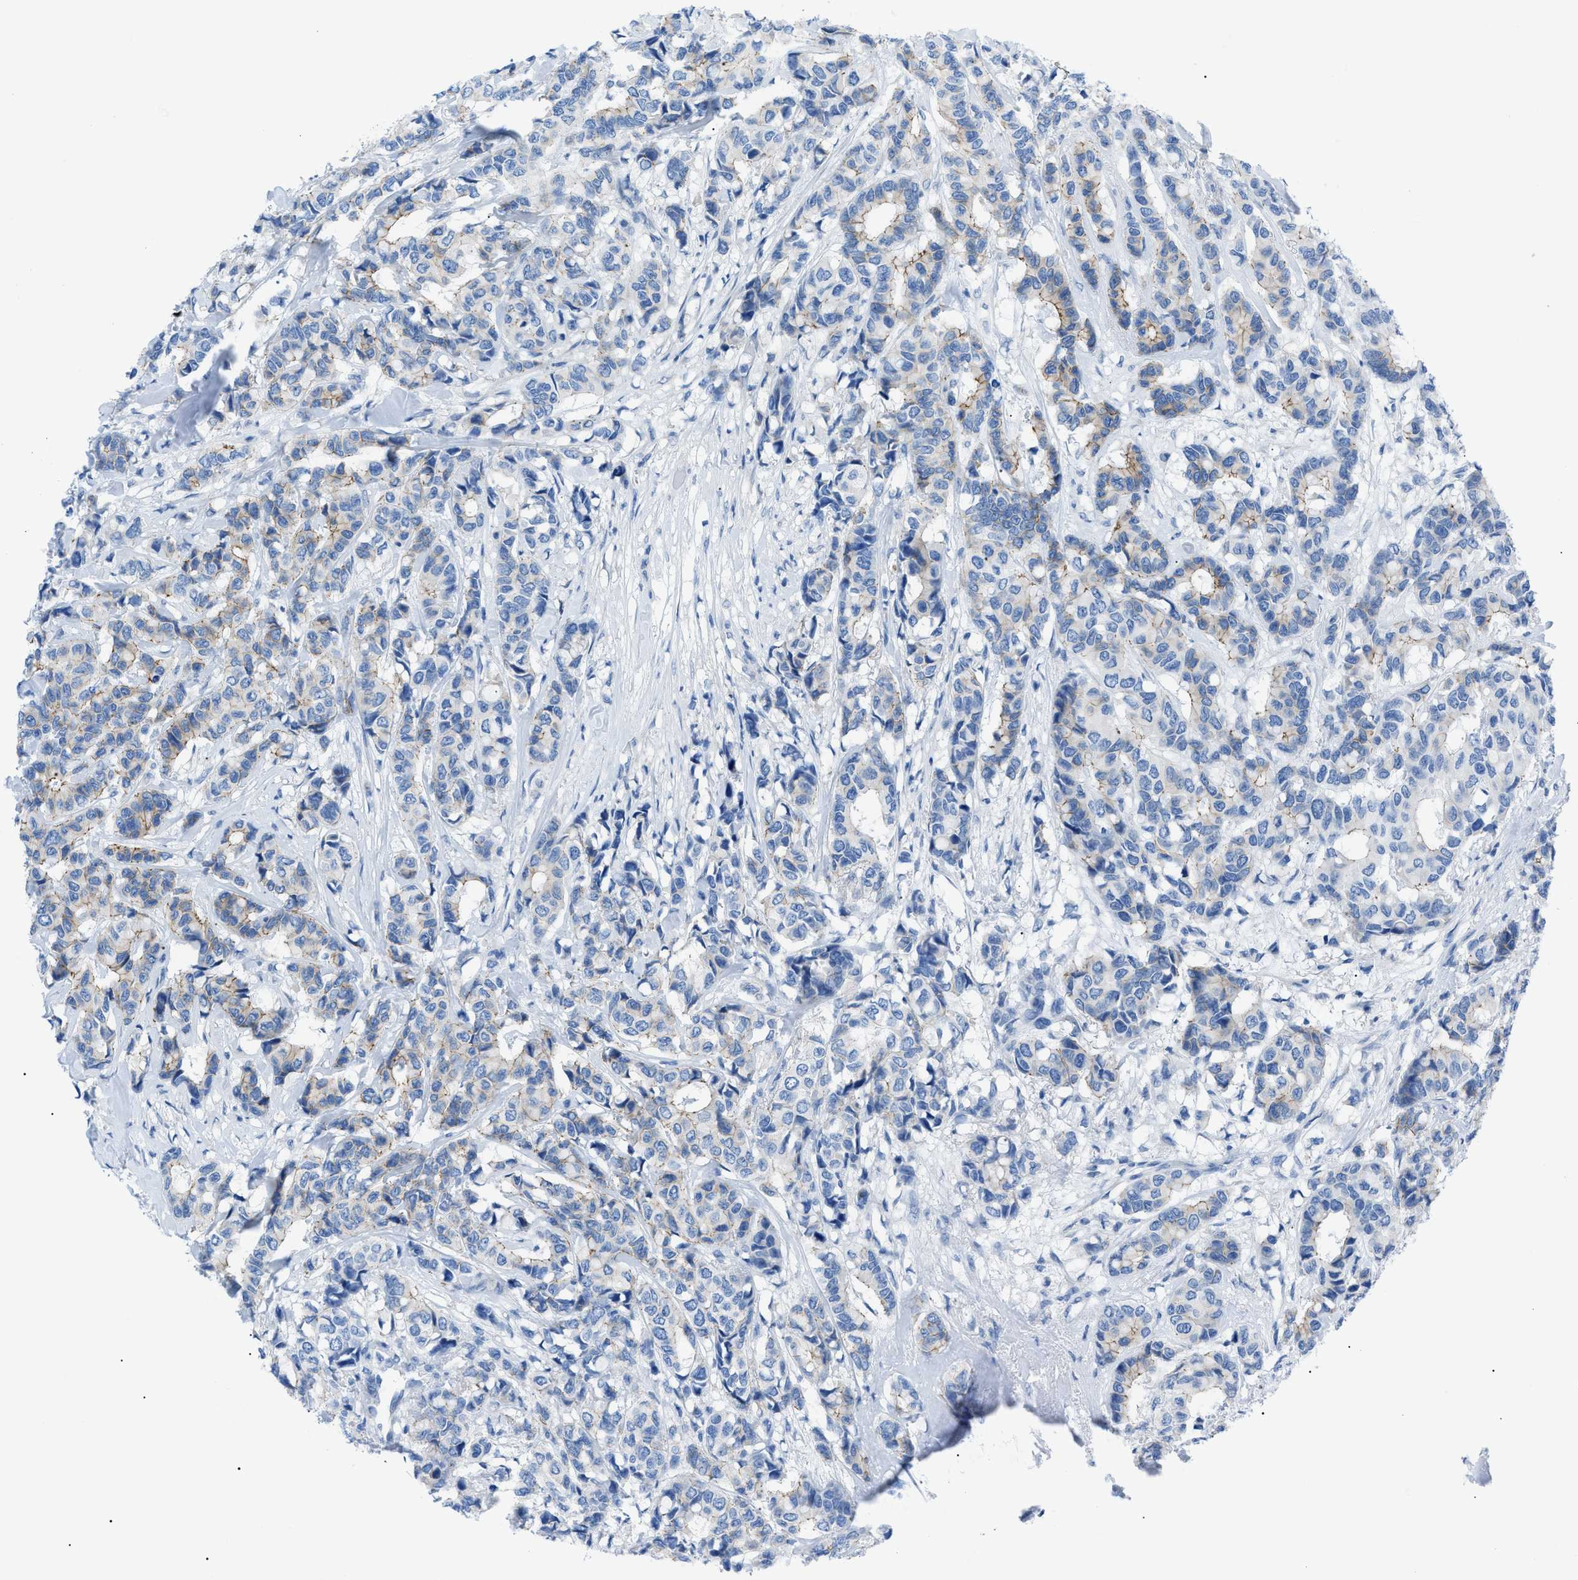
{"staining": {"intensity": "weak", "quantity": "<25%", "location": "cytoplasmic/membranous"}, "tissue": "breast cancer", "cell_type": "Tumor cells", "image_type": "cancer", "snomed": [{"axis": "morphology", "description": "Duct carcinoma"}, {"axis": "topography", "description": "Breast"}], "caption": "Immunohistochemistry image of human breast invasive ductal carcinoma stained for a protein (brown), which shows no staining in tumor cells.", "gene": "ZDHHC24", "patient": {"sex": "female", "age": 87}}